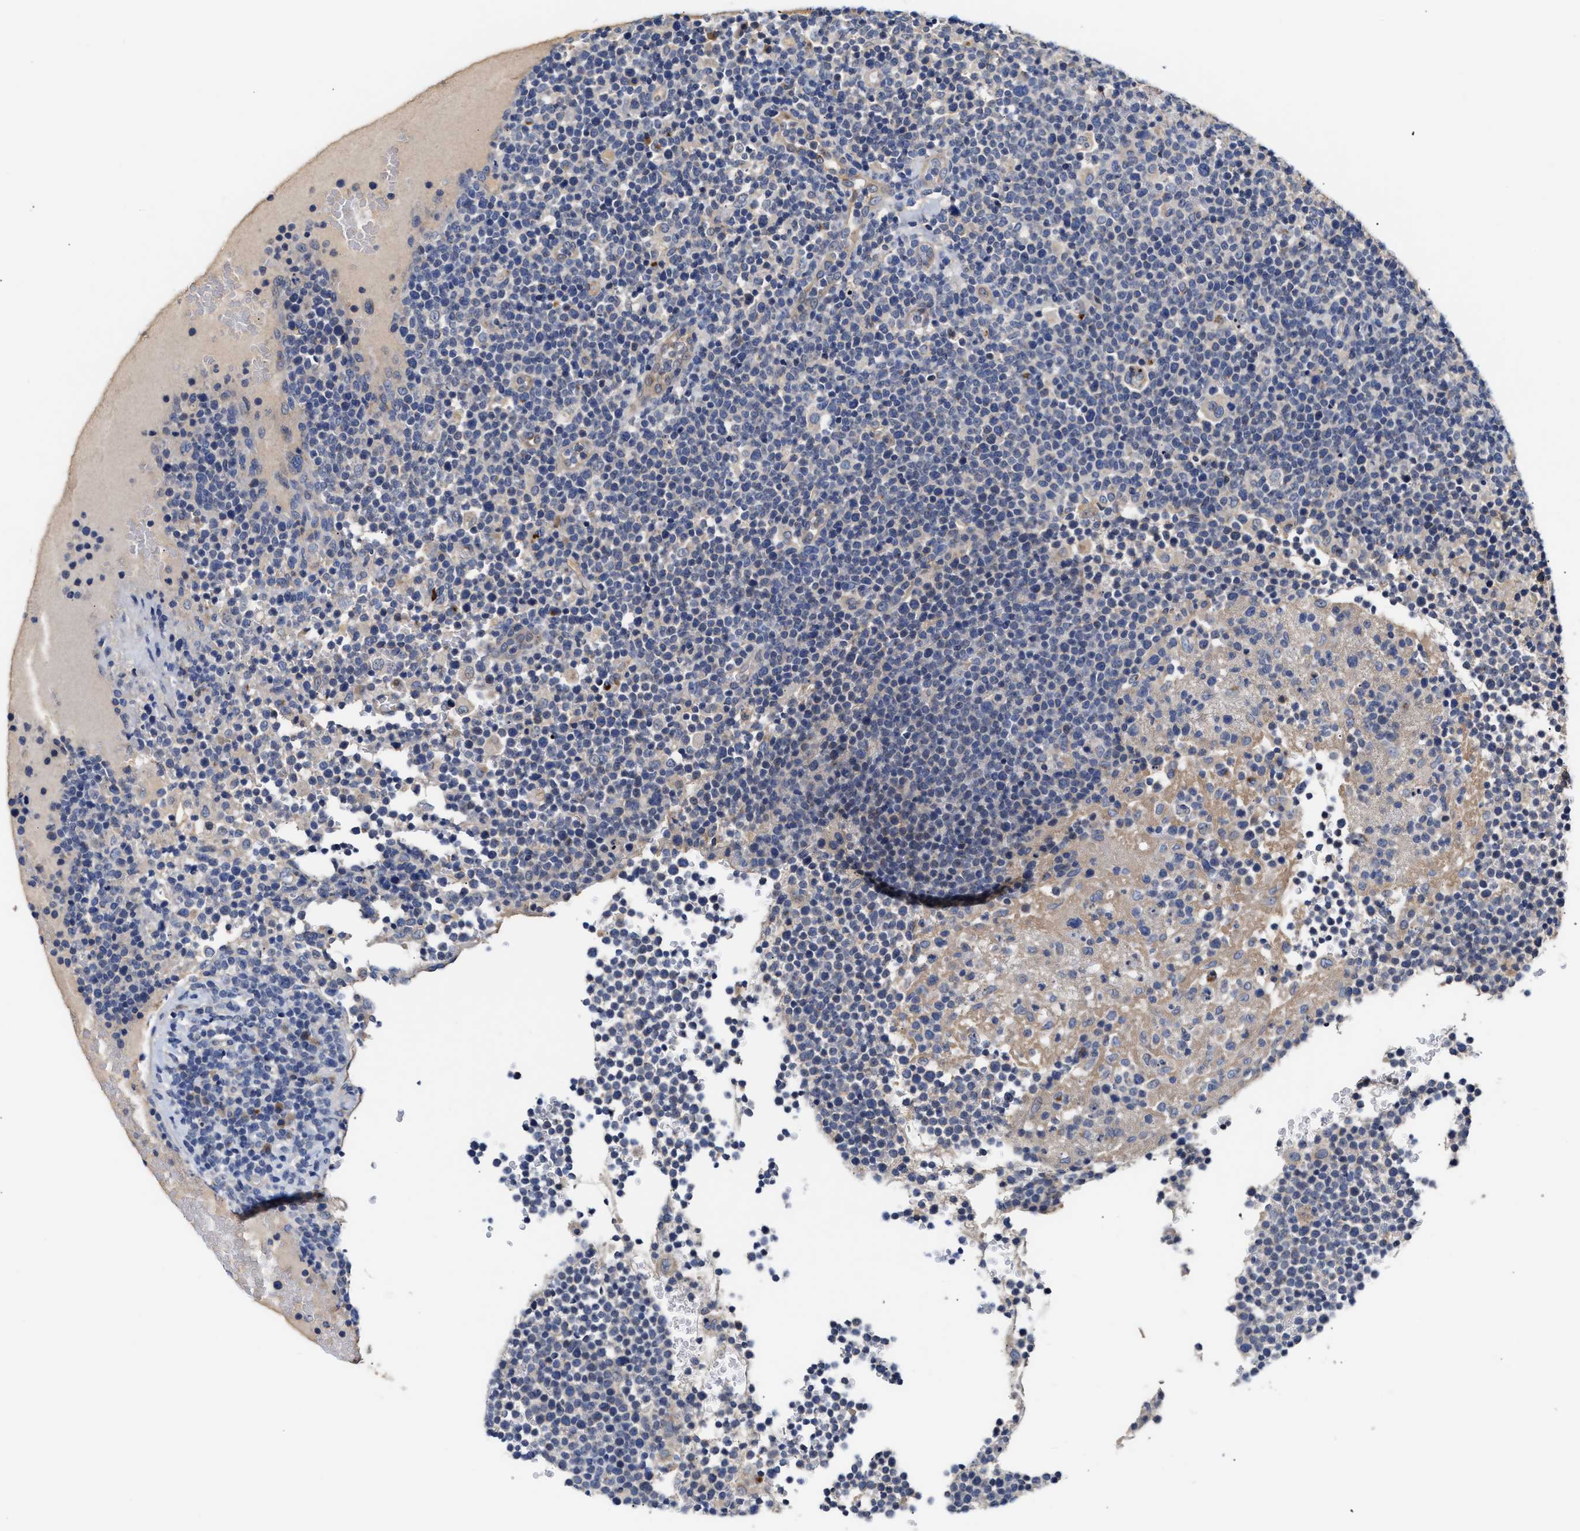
{"staining": {"intensity": "negative", "quantity": "none", "location": "none"}, "tissue": "lymphoma", "cell_type": "Tumor cells", "image_type": "cancer", "snomed": [{"axis": "morphology", "description": "Malignant lymphoma, non-Hodgkin's type, High grade"}, {"axis": "topography", "description": "Lymph node"}], "caption": "DAB immunohistochemical staining of human high-grade malignant lymphoma, non-Hodgkin's type displays no significant positivity in tumor cells.", "gene": "CCDC146", "patient": {"sex": "male", "age": 61}}